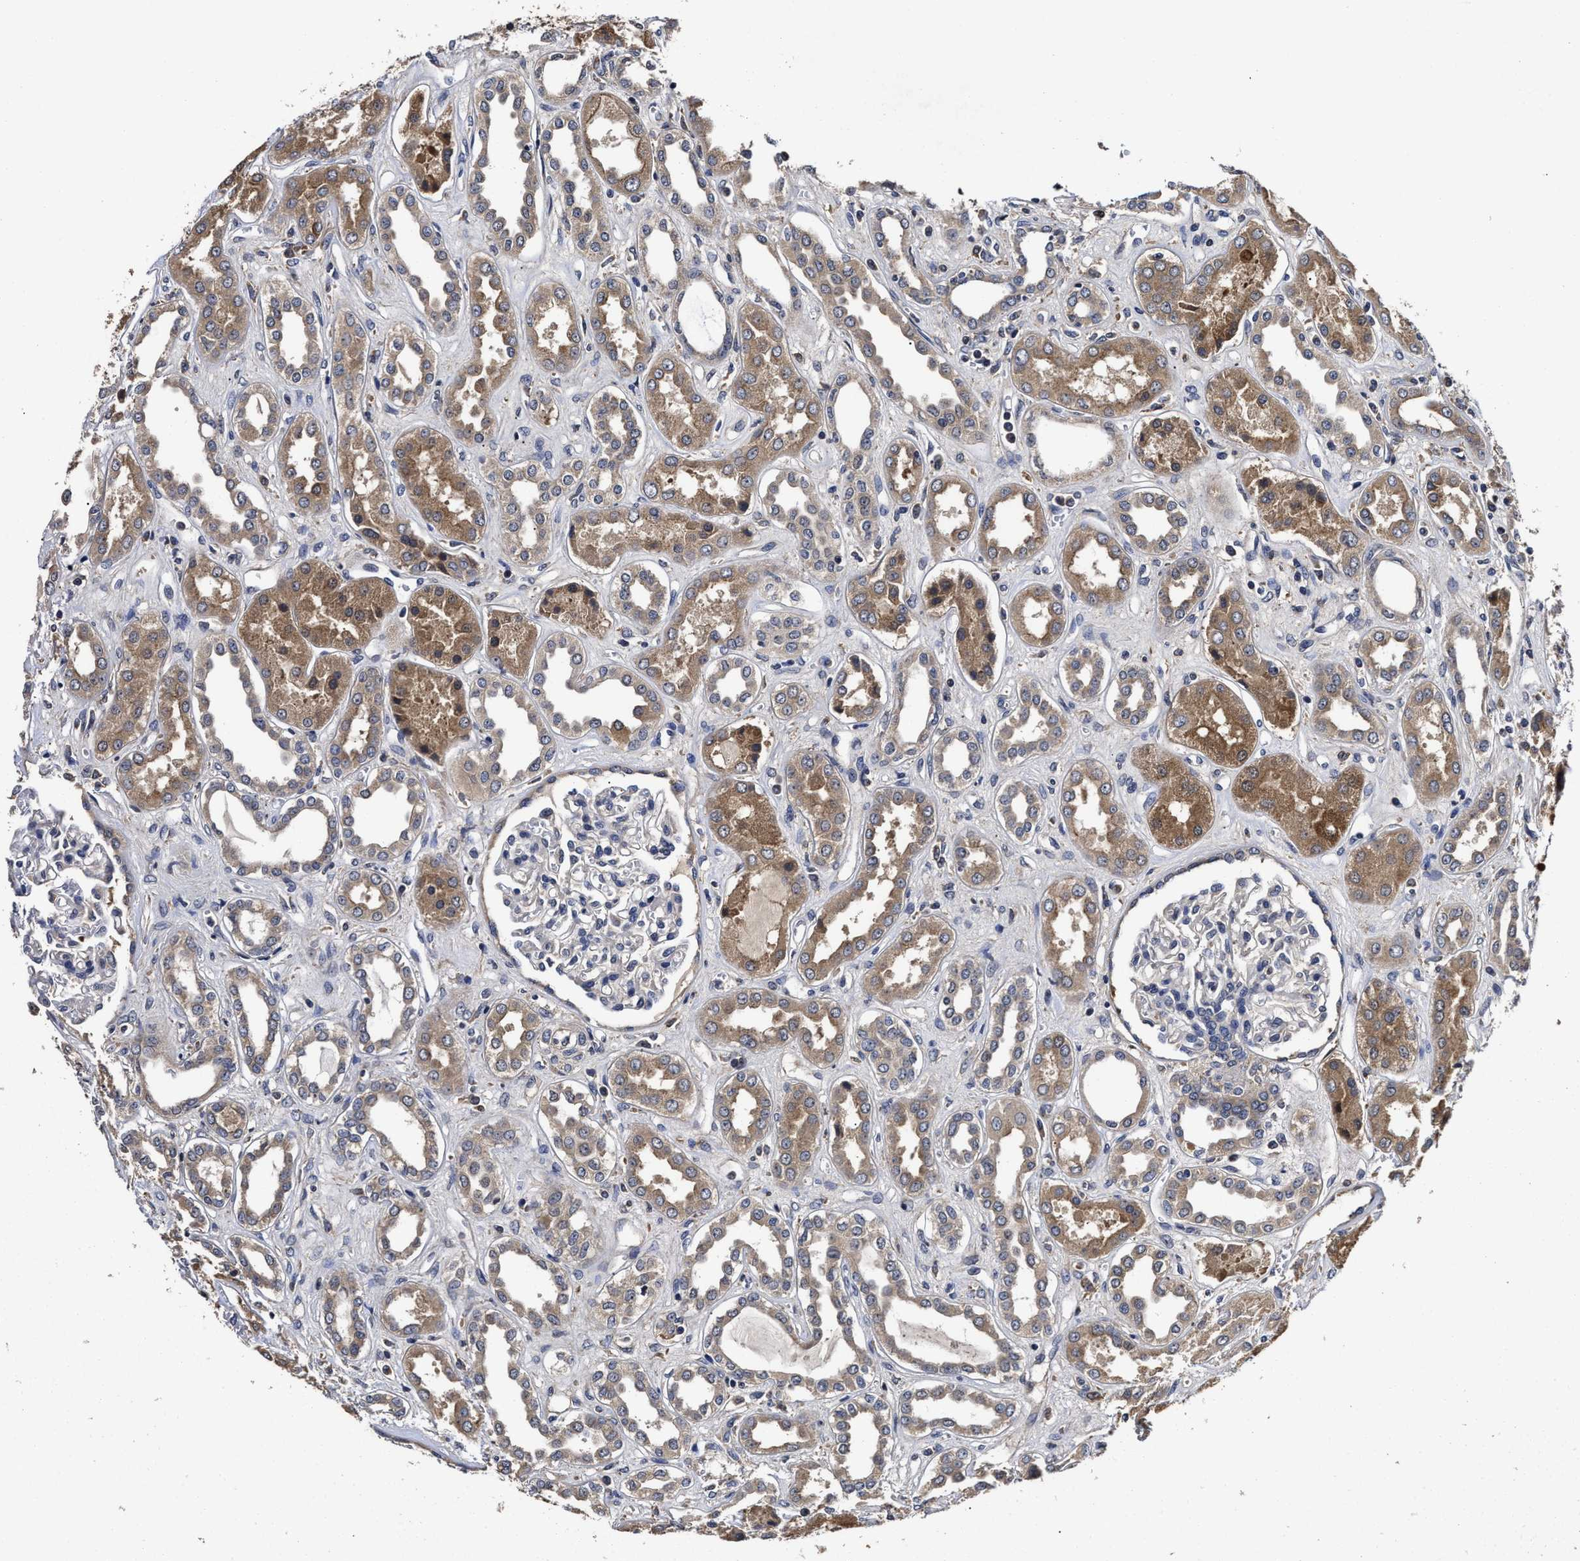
{"staining": {"intensity": "negative", "quantity": "none", "location": "none"}, "tissue": "kidney", "cell_type": "Cells in glomeruli", "image_type": "normal", "snomed": [{"axis": "morphology", "description": "Normal tissue, NOS"}, {"axis": "topography", "description": "Kidney"}], "caption": "Immunohistochemistry (IHC) histopathology image of benign kidney: human kidney stained with DAB displays no significant protein staining in cells in glomeruli.", "gene": "SOCS5", "patient": {"sex": "male", "age": 59}}